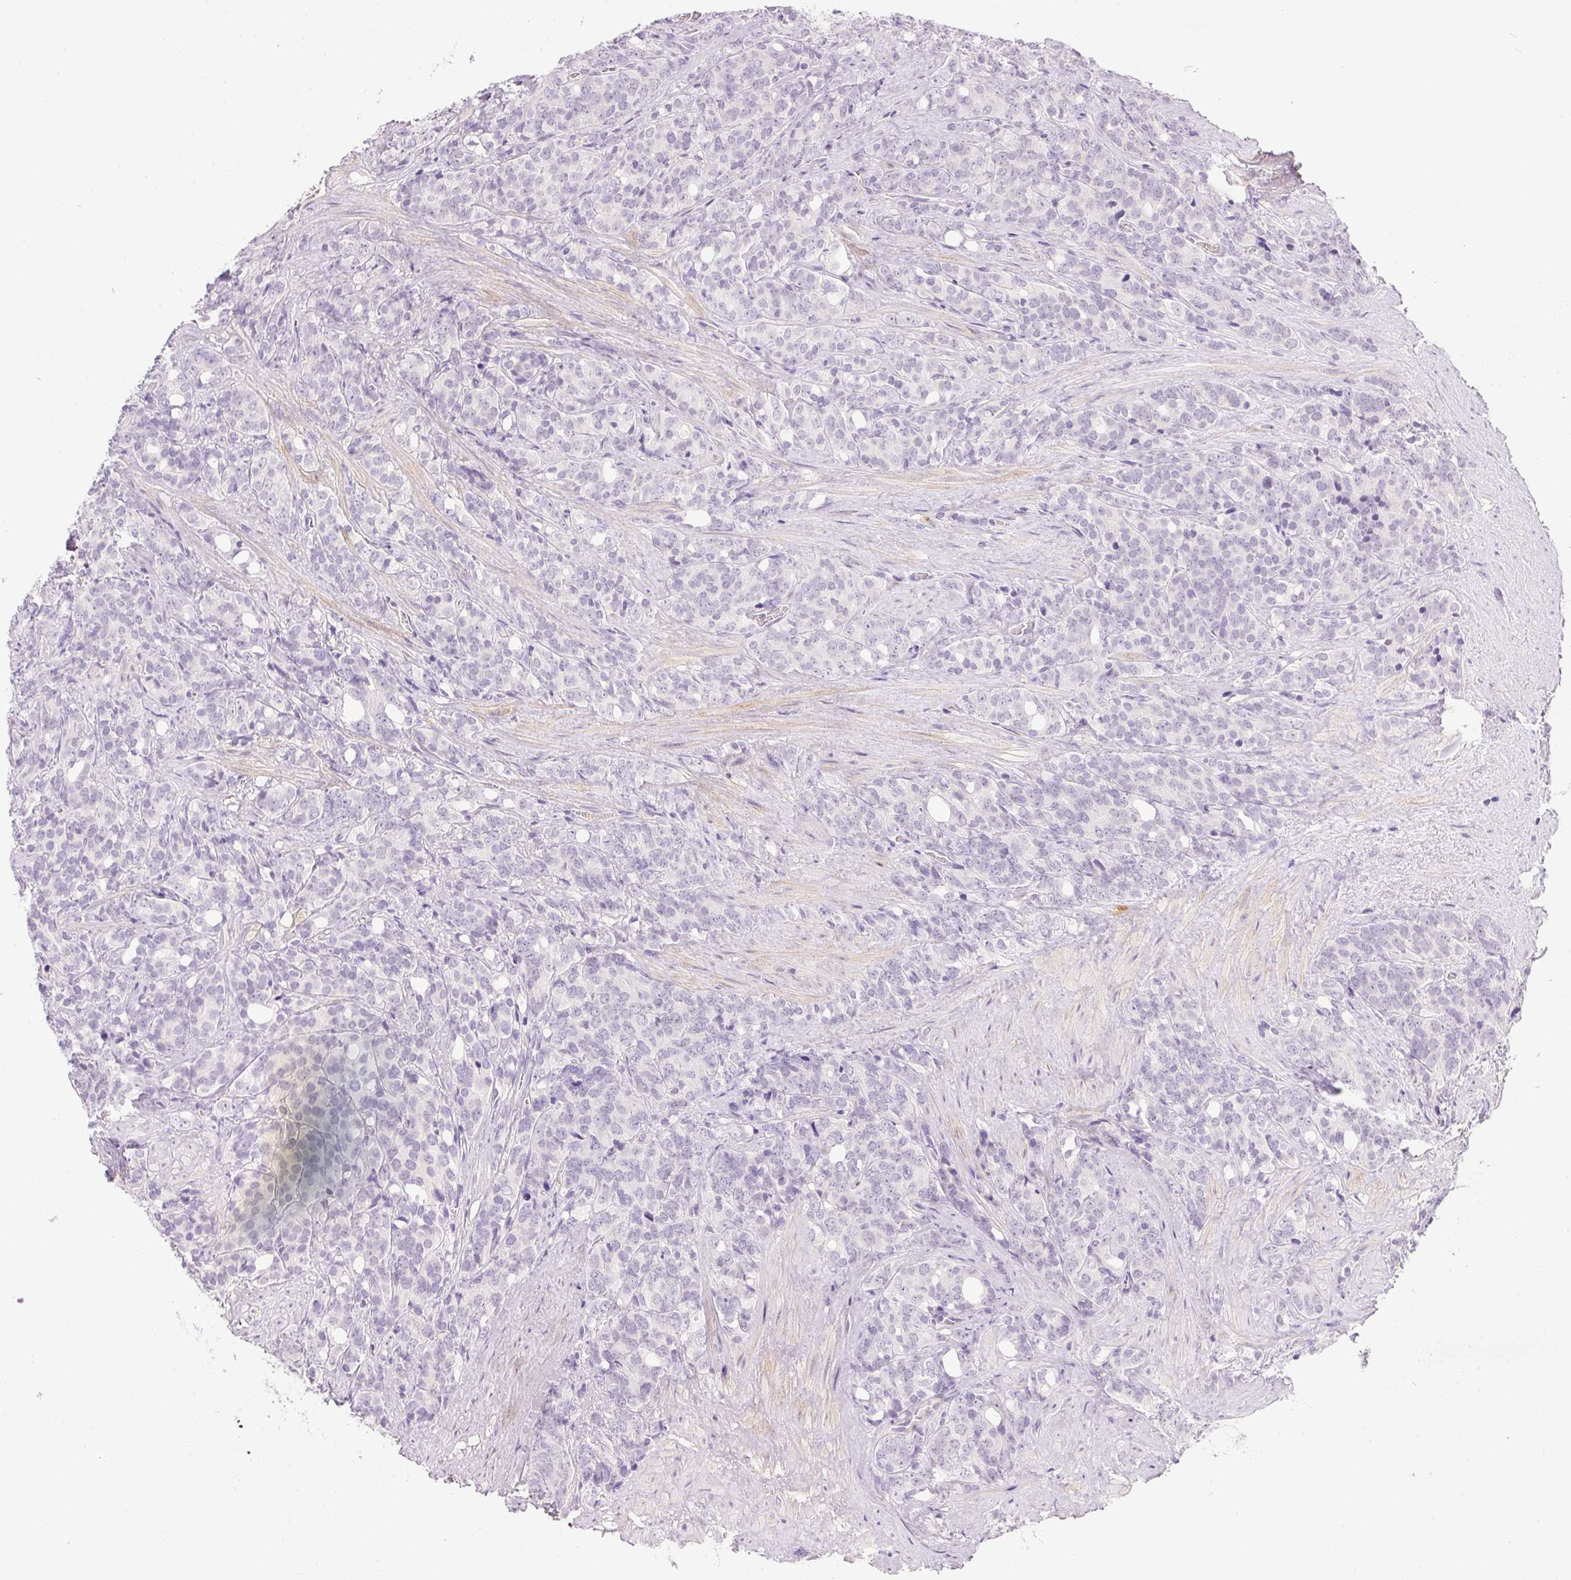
{"staining": {"intensity": "negative", "quantity": "none", "location": "none"}, "tissue": "prostate cancer", "cell_type": "Tumor cells", "image_type": "cancer", "snomed": [{"axis": "morphology", "description": "Adenocarcinoma, High grade"}, {"axis": "topography", "description": "Prostate"}], "caption": "There is no significant positivity in tumor cells of prostate cancer (adenocarcinoma (high-grade)). (DAB immunohistochemistry (IHC) with hematoxylin counter stain).", "gene": "PRL", "patient": {"sex": "male", "age": 84}}